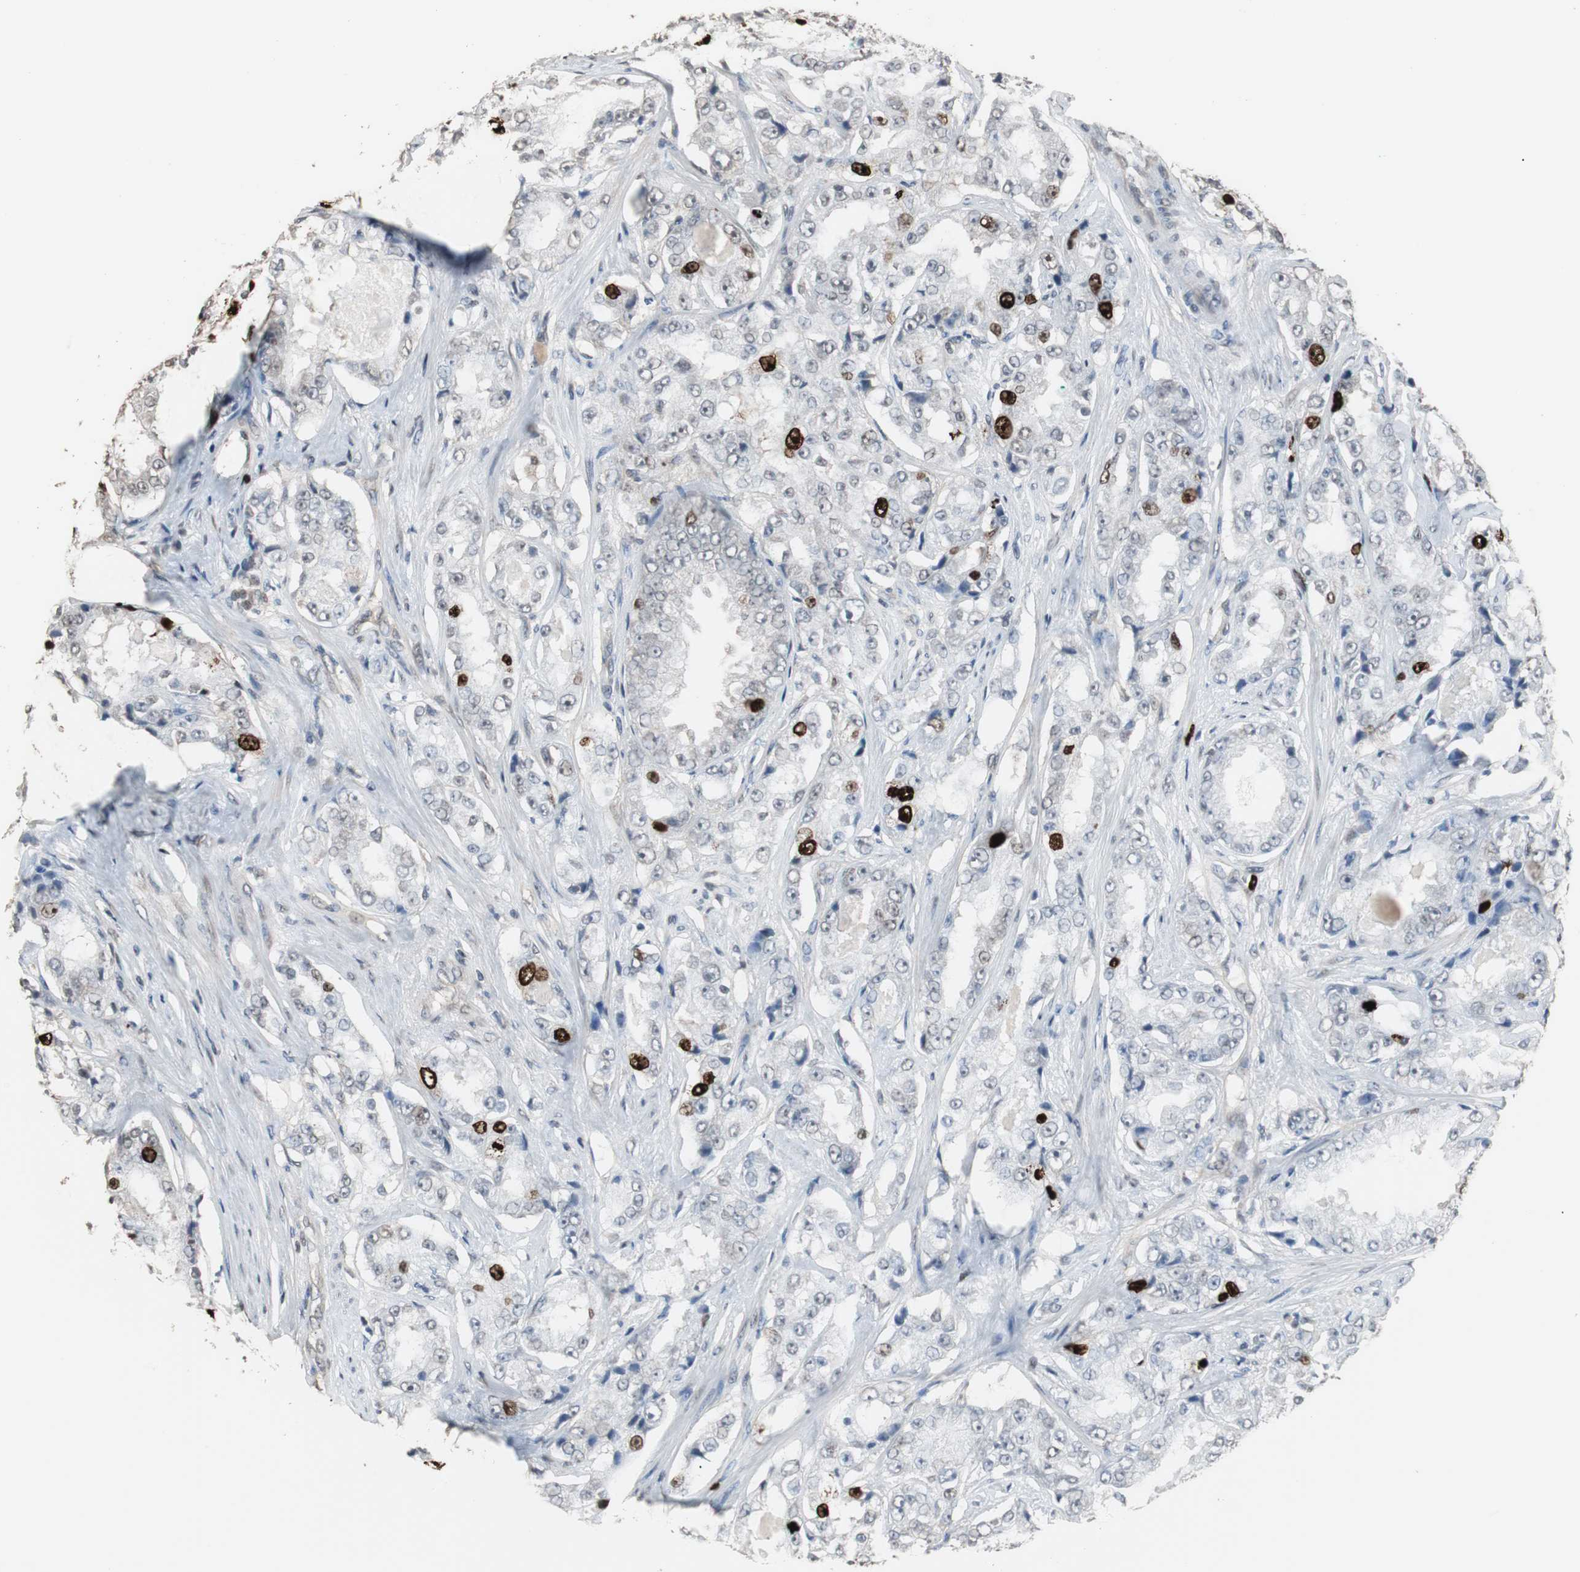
{"staining": {"intensity": "strong", "quantity": "<25%", "location": "nuclear"}, "tissue": "prostate cancer", "cell_type": "Tumor cells", "image_type": "cancer", "snomed": [{"axis": "morphology", "description": "Adenocarcinoma, High grade"}, {"axis": "topography", "description": "Prostate"}], "caption": "Immunohistochemistry staining of high-grade adenocarcinoma (prostate), which exhibits medium levels of strong nuclear positivity in about <25% of tumor cells indicating strong nuclear protein staining. The staining was performed using DAB (brown) for protein detection and nuclei were counterstained in hematoxylin (blue).", "gene": "TOP2A", "patient": {"sex": "male", "age": 73}}